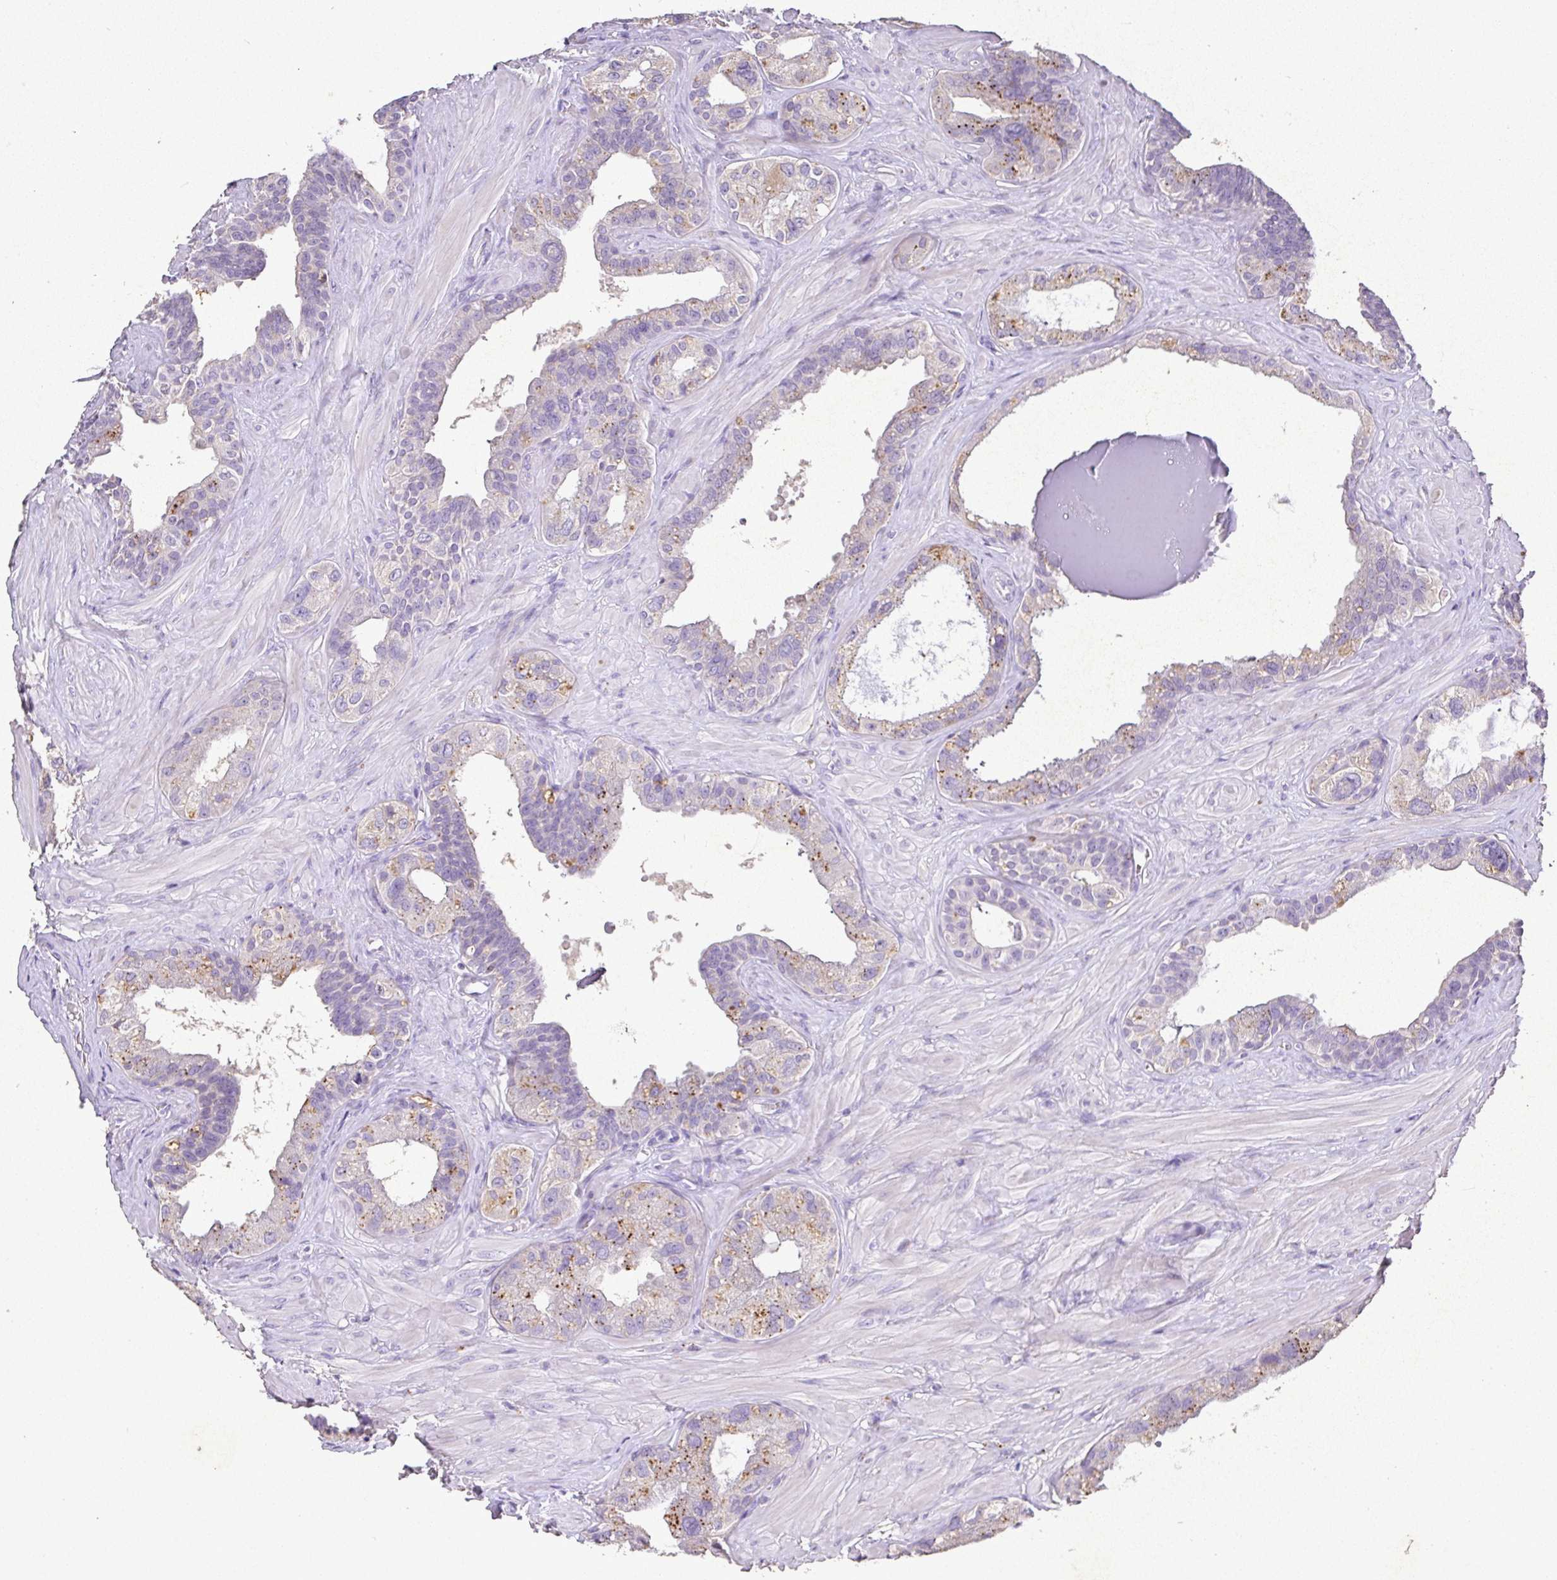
{"staining": {"intensity": "weak", "quantity": "25%-75%", "location": "cytoplasmic/membranous"}, "tissue": "seminal vesicle", "cell_type": "Glandular cells", "image_type": "normal", "snomed": [{"axis": "morphology", "description": "Normal tissue, NOS"}, {"axis": "topography", "description": "Seminal veicle"}, {"axis": "topography", "description": "Peripheral nerve tissue"}], "caption": "IHC (DAB) staining of benign seminal vesicle exhibits weak cytoplasmic/membranous protein staining in approximately 25%-75% of glandular cells.", "gene": "RPS2", "patient": {"sex": "male", "age": 76}}